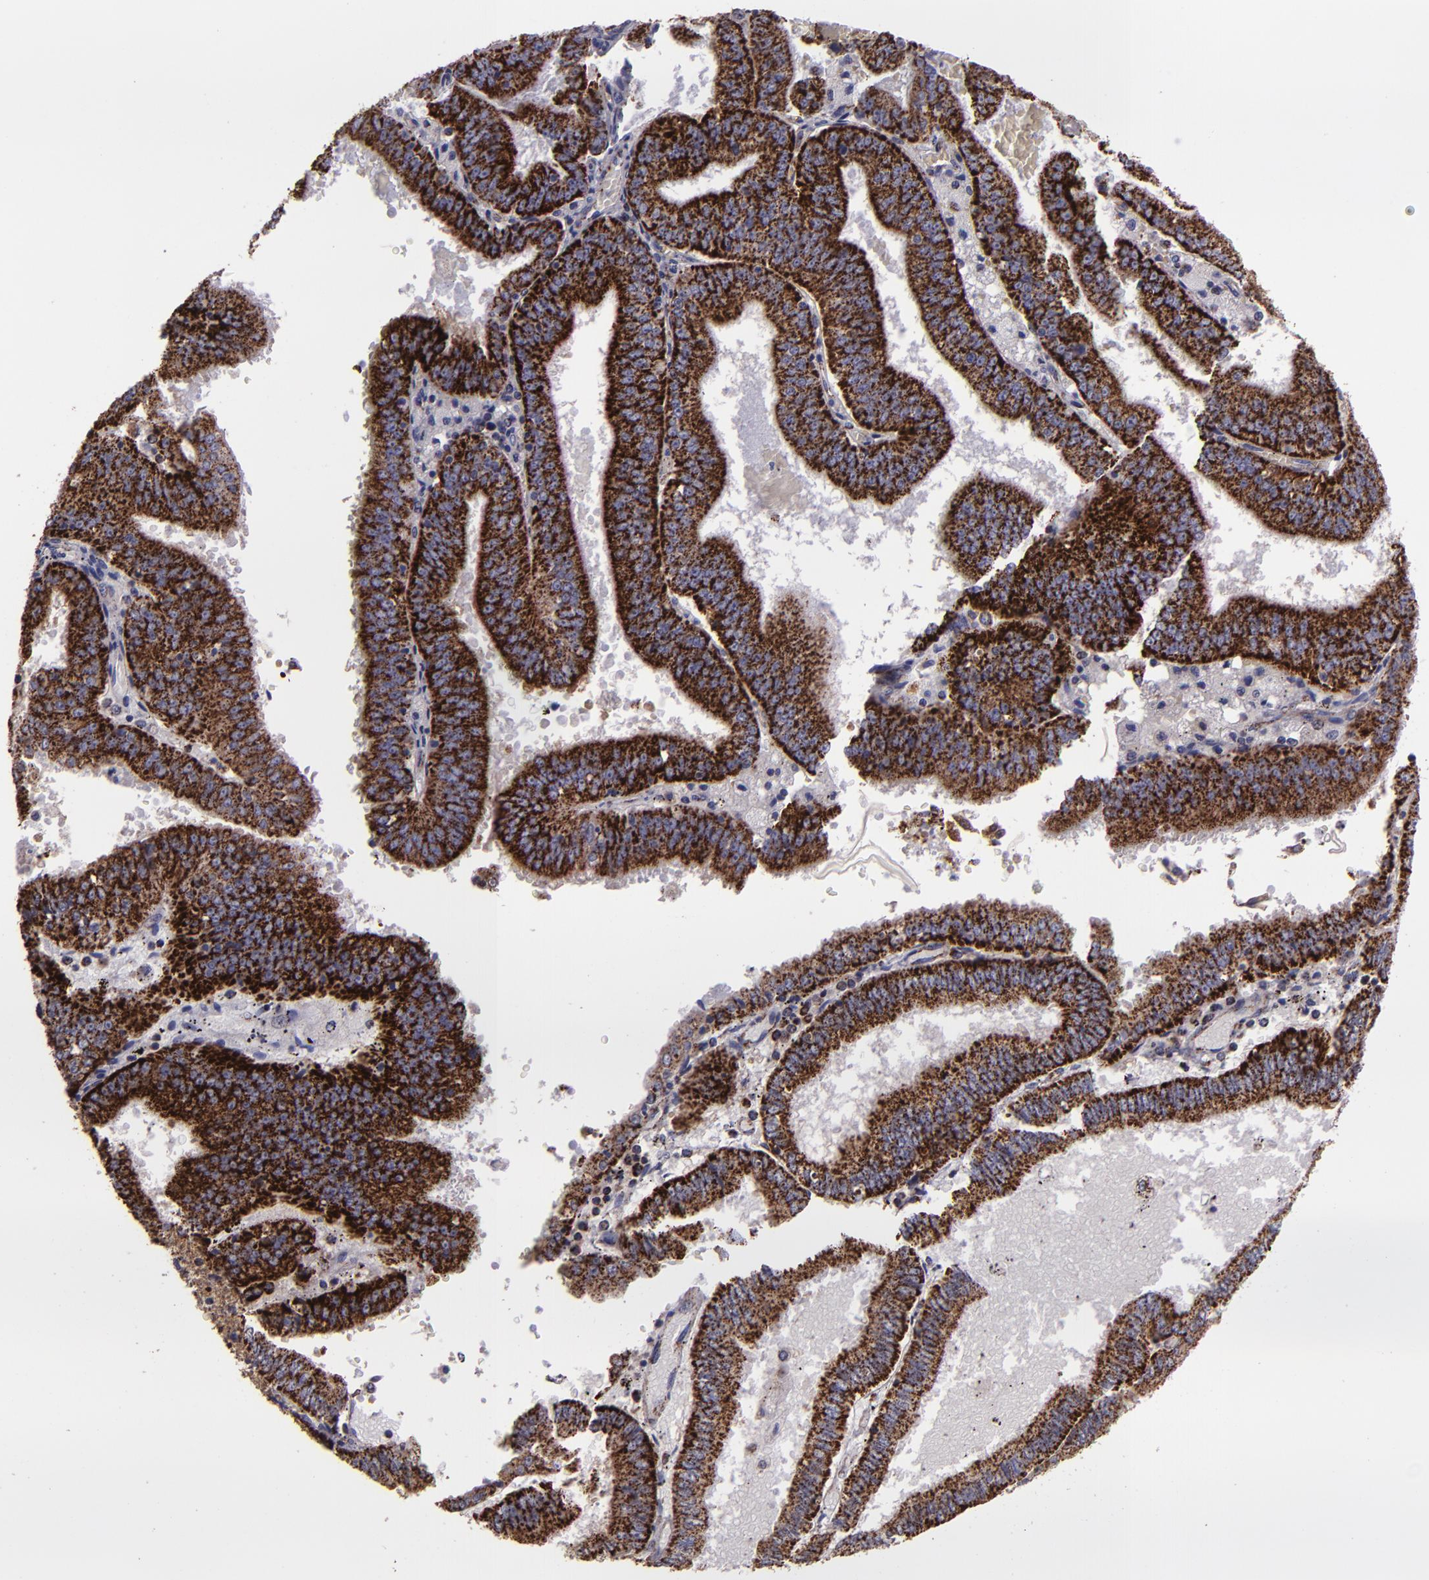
{"staining": {"intensity": "strong", "quantity": ">75%", "location": "cytoplasmic/membranous"}, "tissue": "endometrial cancer", "cell_type": "Tumor cells", "image_type": "cancer", "snomed": [{"axis": "morphology", "description": "Adenocarcinoma, NOS"}, {"axis": "topography", "description": "Endometrium"}], "caption": "Endometrial adenocarcinoma was stained to show a protein in brown. There is high levels of strong cytoplasmic/membranous staining in about >75% of tumor cells. The staining was performed using DAB (3,3'-diaminobenzidine) to visualize the protein expression in brown, while the nuclei were stained in blue with hematoxylin (Magnification: 20x).", "gene": "HSPD1", "patient": {"sex": "female", "age": 66}}